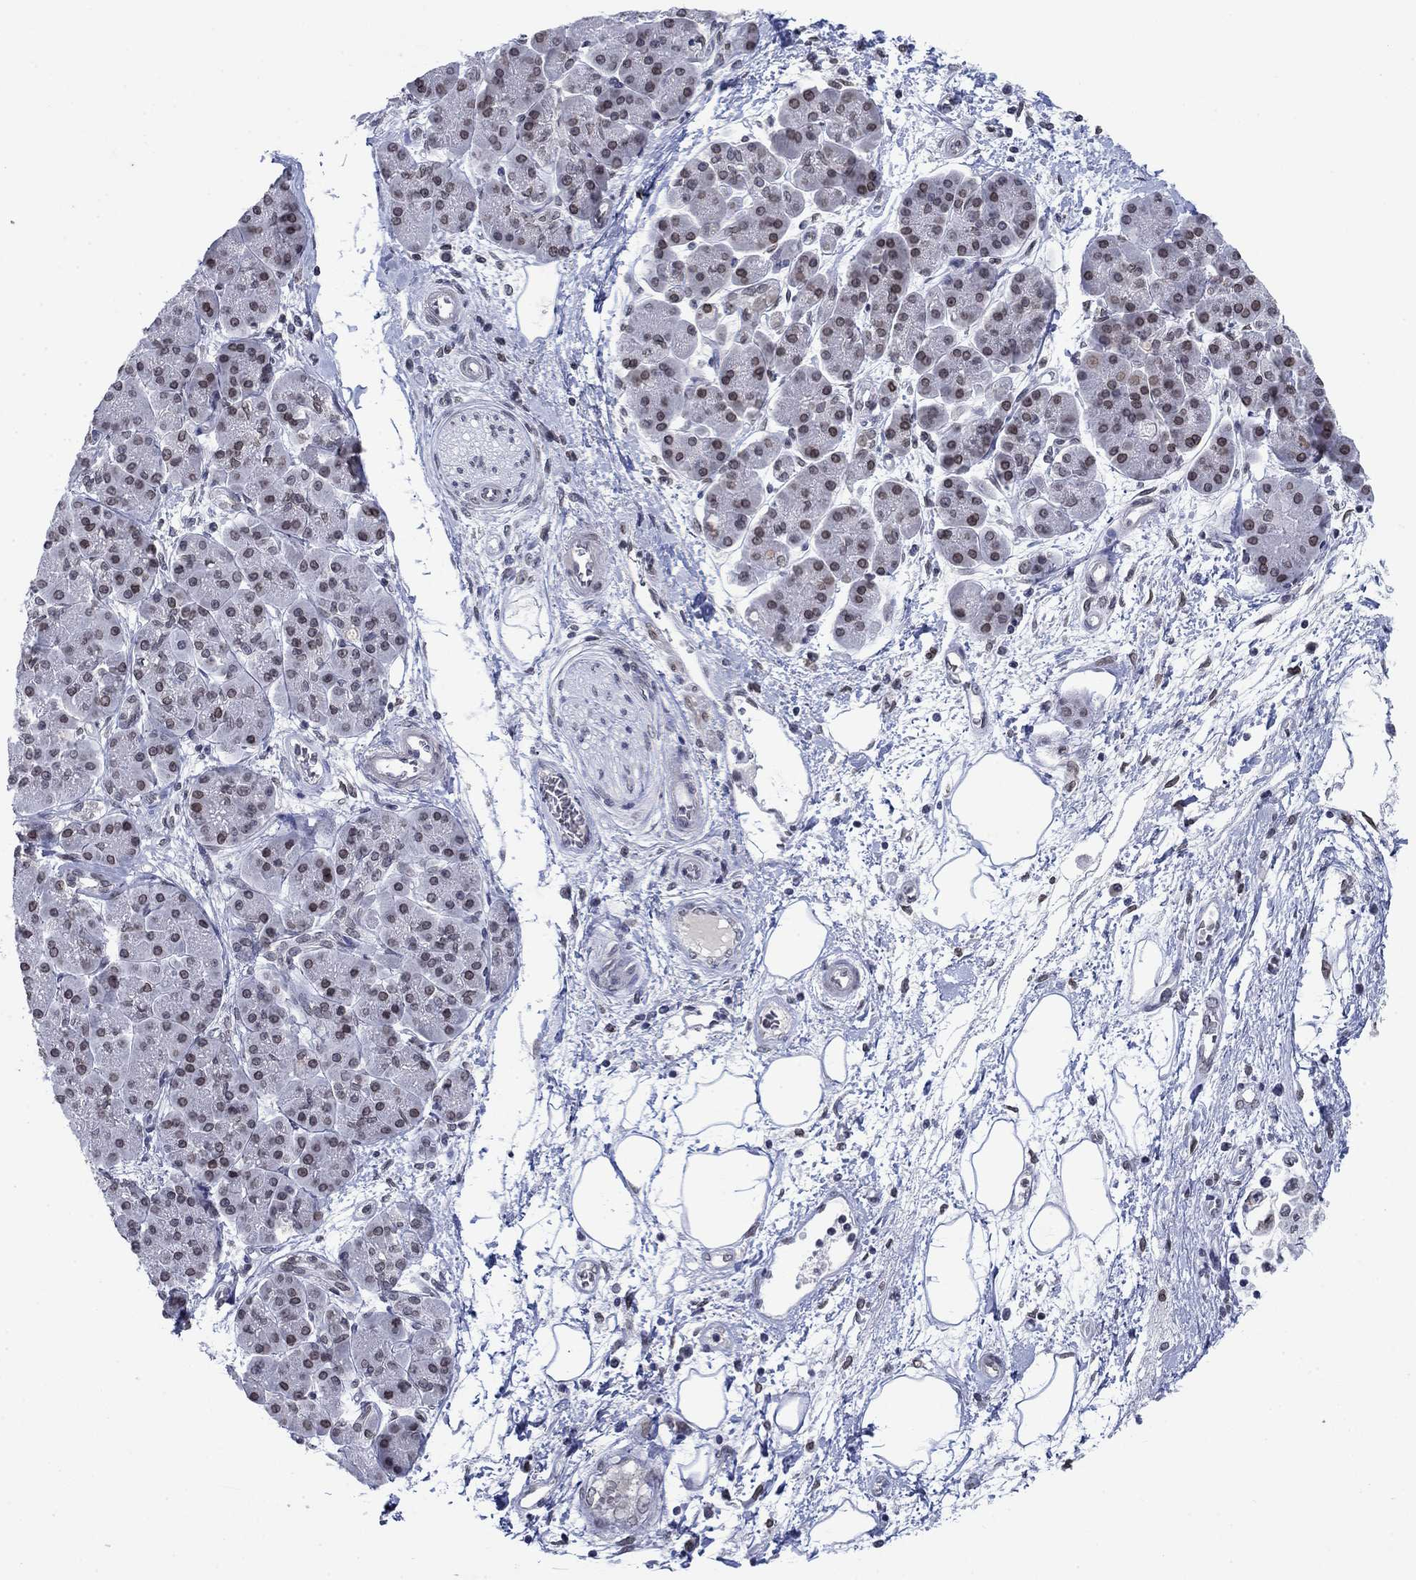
{"staining": {"intensity": "strong", "quantity": "<25%", "location": "cytoplasmic/membranous,nuclear"}, "tissue": "pancreatic cancer", "cell_type": "Tumor cells", "image_type": "cancer", "snomed": [{"axis": "morphology", "description": "Adenocarcinoma, NOS"}, {"axis": "topography", "description": "Pancreas"}], "caption": "Immunohistochemical staining of human adenocarcinoma (pancreatic) reveals strong cytoplasmic/membranous and nuclear protein positivity in approximately <25% of tumor cells.", "gene": "TOR1AIP1", "patient": {"sex": "female", "age": 73}}